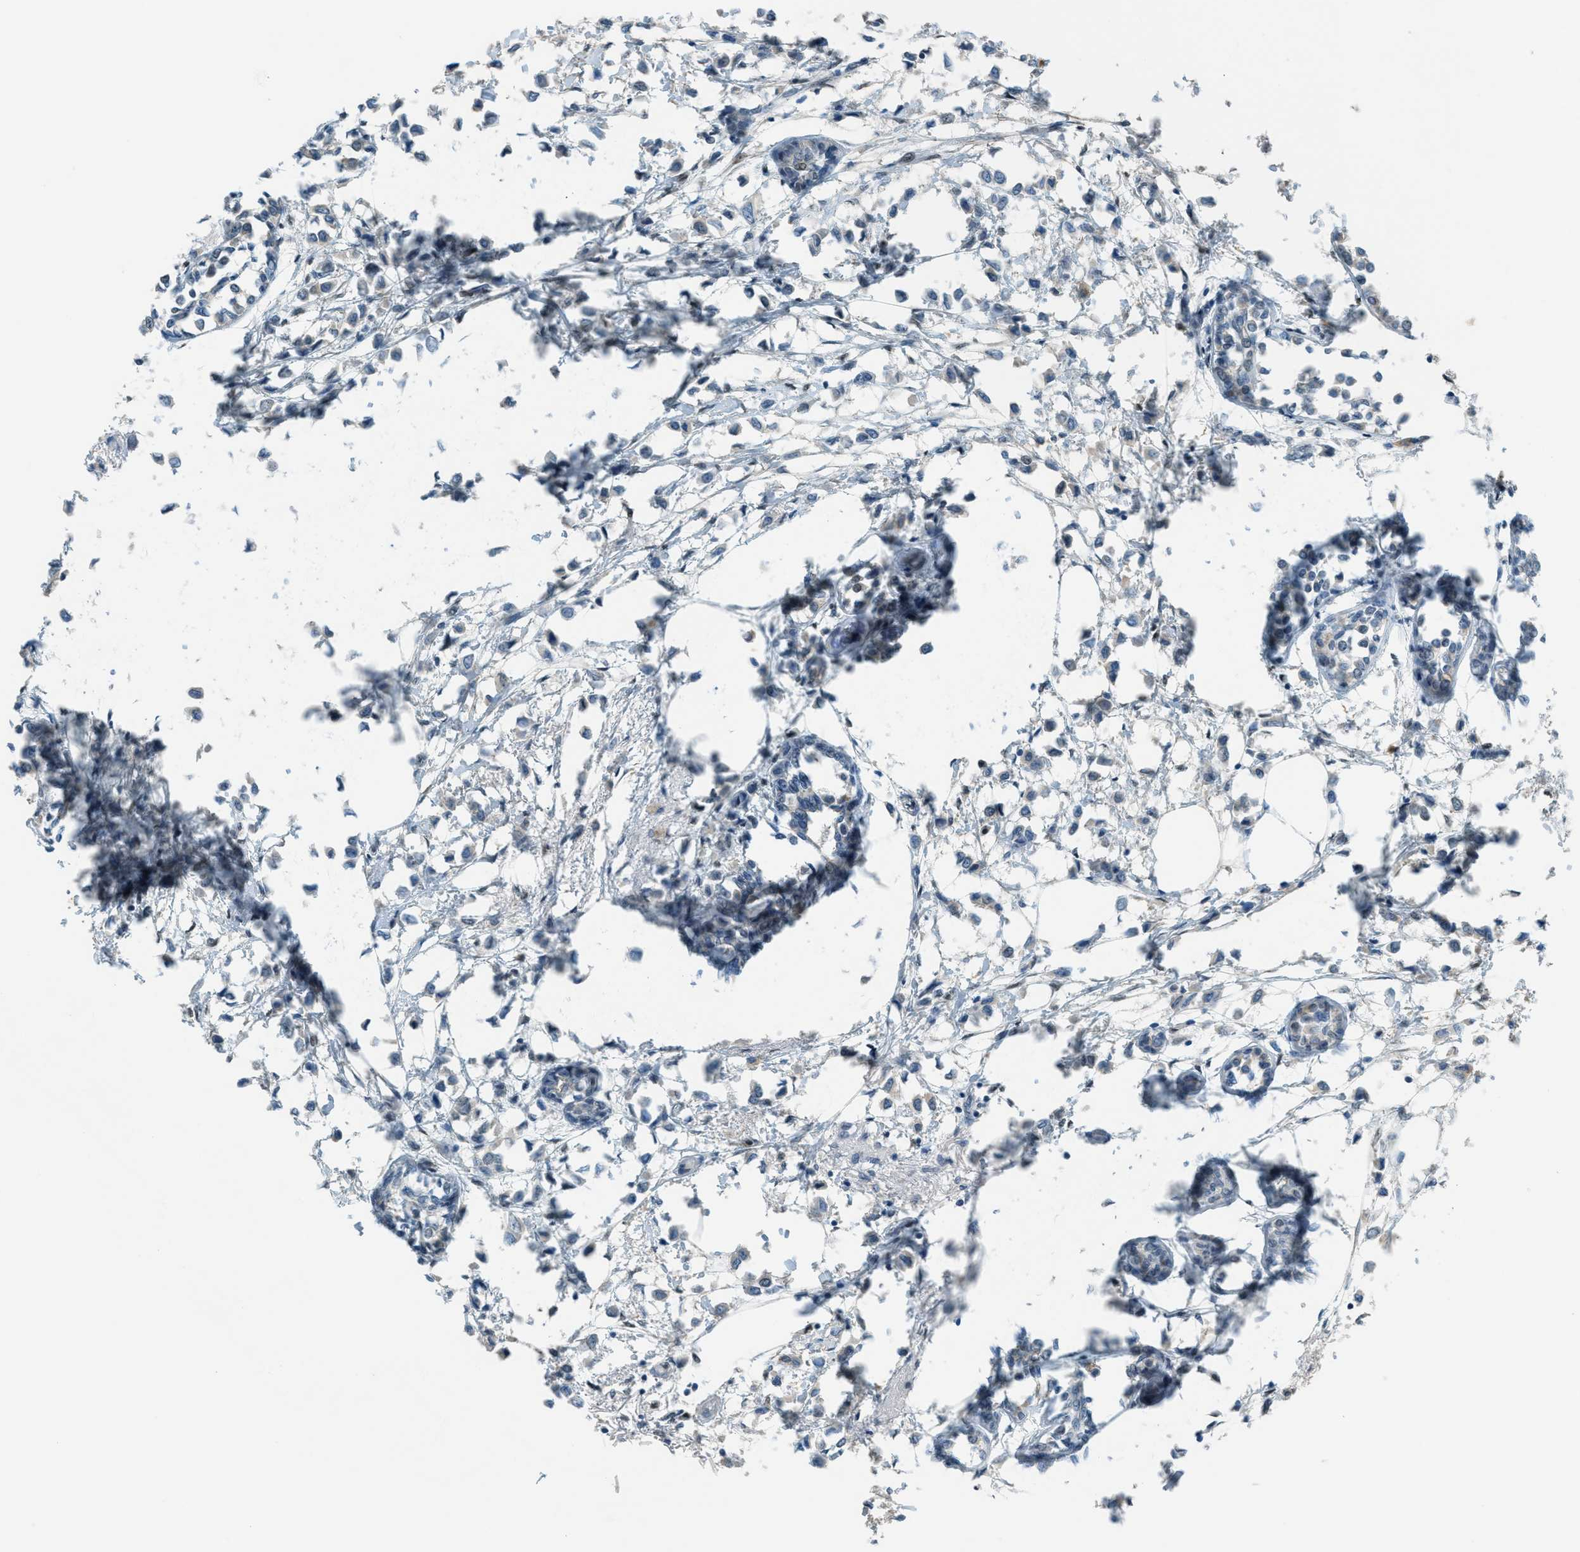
{"staining": {"intensity": "negative", "quantity": "none", "location": "none"}, "tissue": "breast cancer", "cell_type": "Tumor cells", "image_type": "cancer", "snomed": [{"axis": "morphology", "description": "Lobular carcinoma"}, {"axis": "topography", "description": "Breast"}], "caption": "DAB (3,3'-diaminobenzidine) immunohistochemical staining of human breast cancer (lobular carcinoma) displays no significant expression in tumor cells. Brightfield microscopy of IHC stained with DAB (brown) and hematoxylin (blue), captured at high magnification.", "gene": "TCF3", "patient": {"sex": "female", "age": 51}}